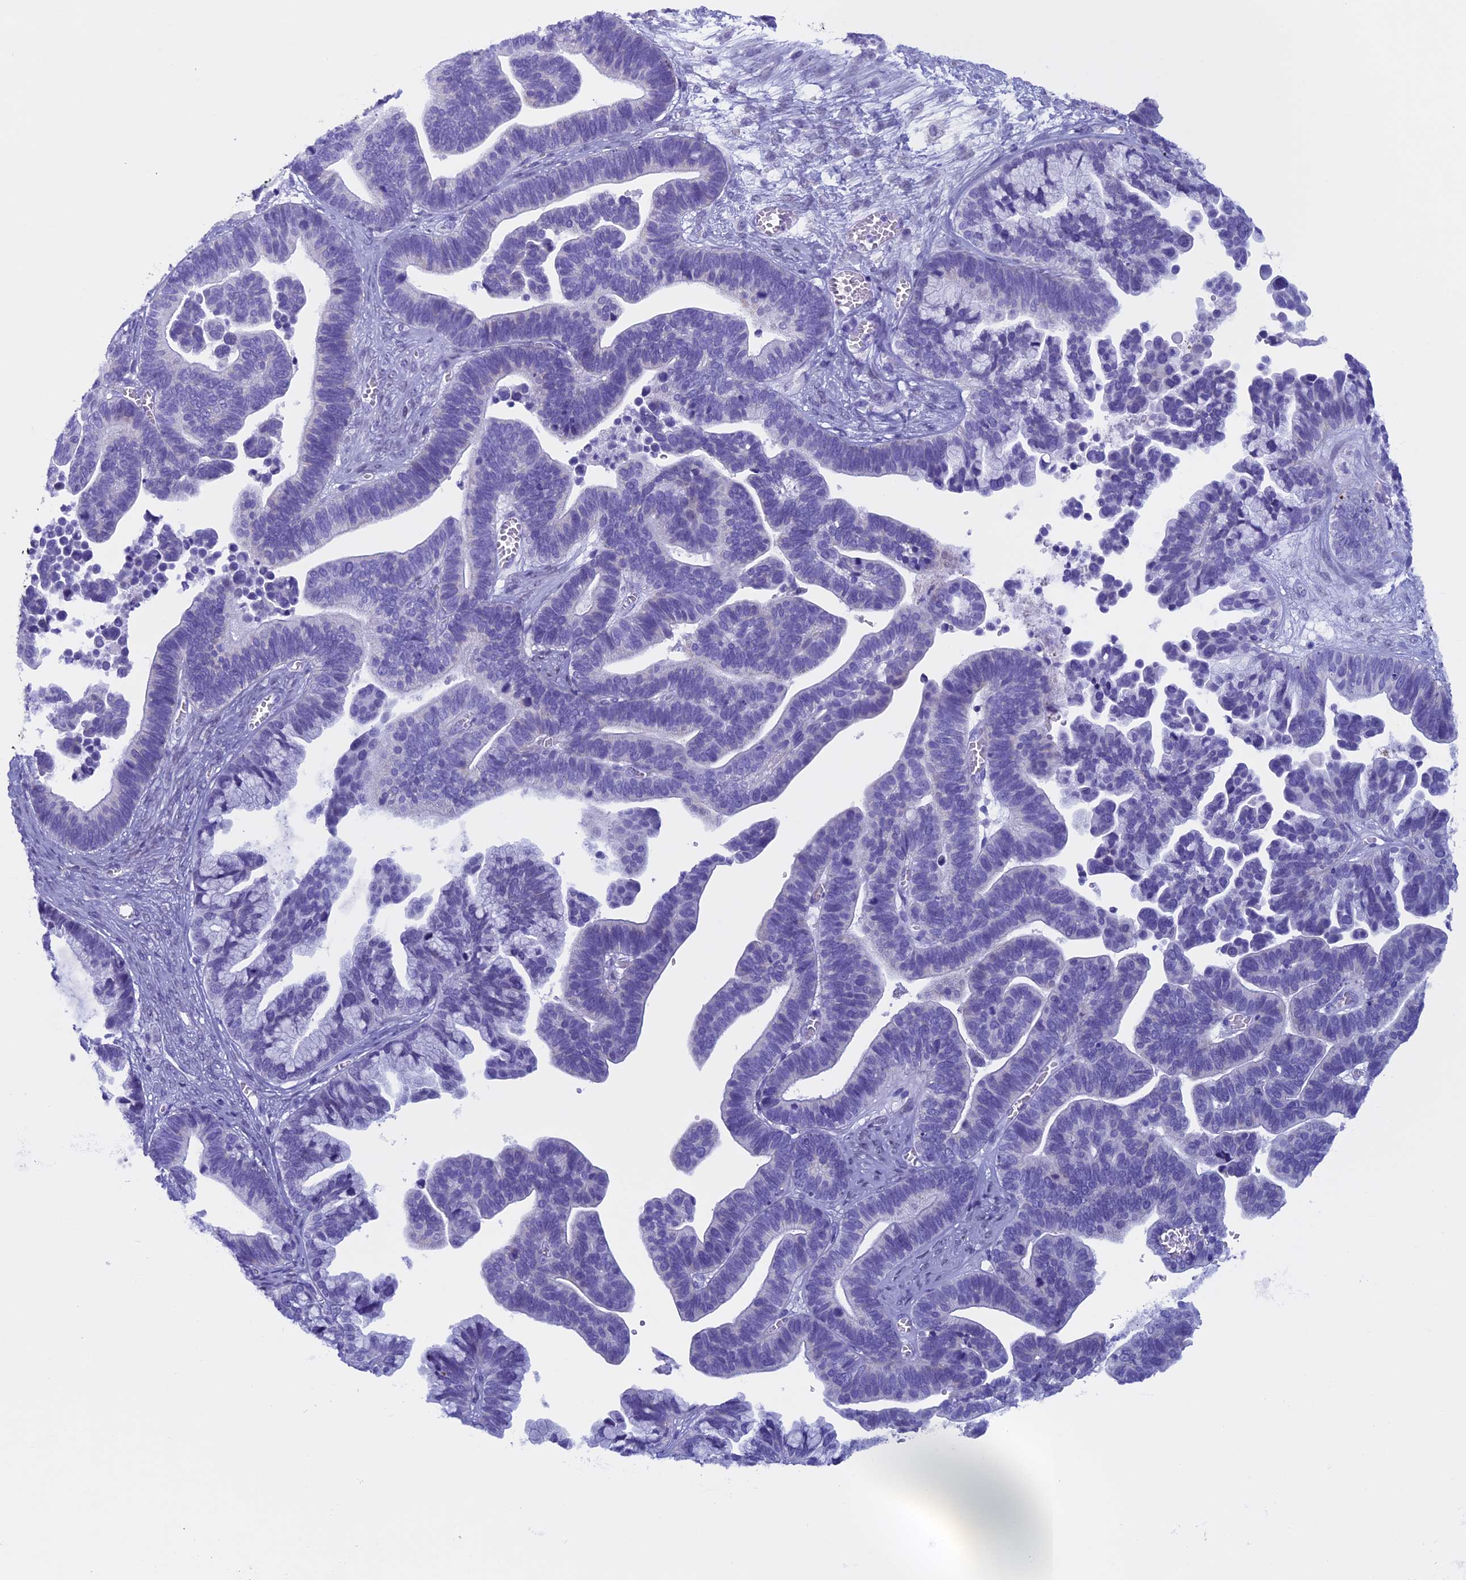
{"staining": {"intensity": "negative", "quantity": "none", "location": "none"}, "tissue": "ovarian cancer", "cell_type": "Tumor cells", "image_type": "cancer", "snomed": [{"axis": "morphology", "description": "Cystadenocarcinoma, serous, NOS"}, {"axis": "topography", "description": "Ovary"}], "caption": "IHC micrograph of ovarian cancer (serous cystadenocarcinoma) stained for a protein (brown), which demonstrates no positivity in tumor cells. (Brightfield microscopy of DAB (3,3'-diaminobenzidine) immunohistochemistry (IHC) at high magnification).", "gene": "FAM169A", "patient": {"sex": "female", "age": 56}}